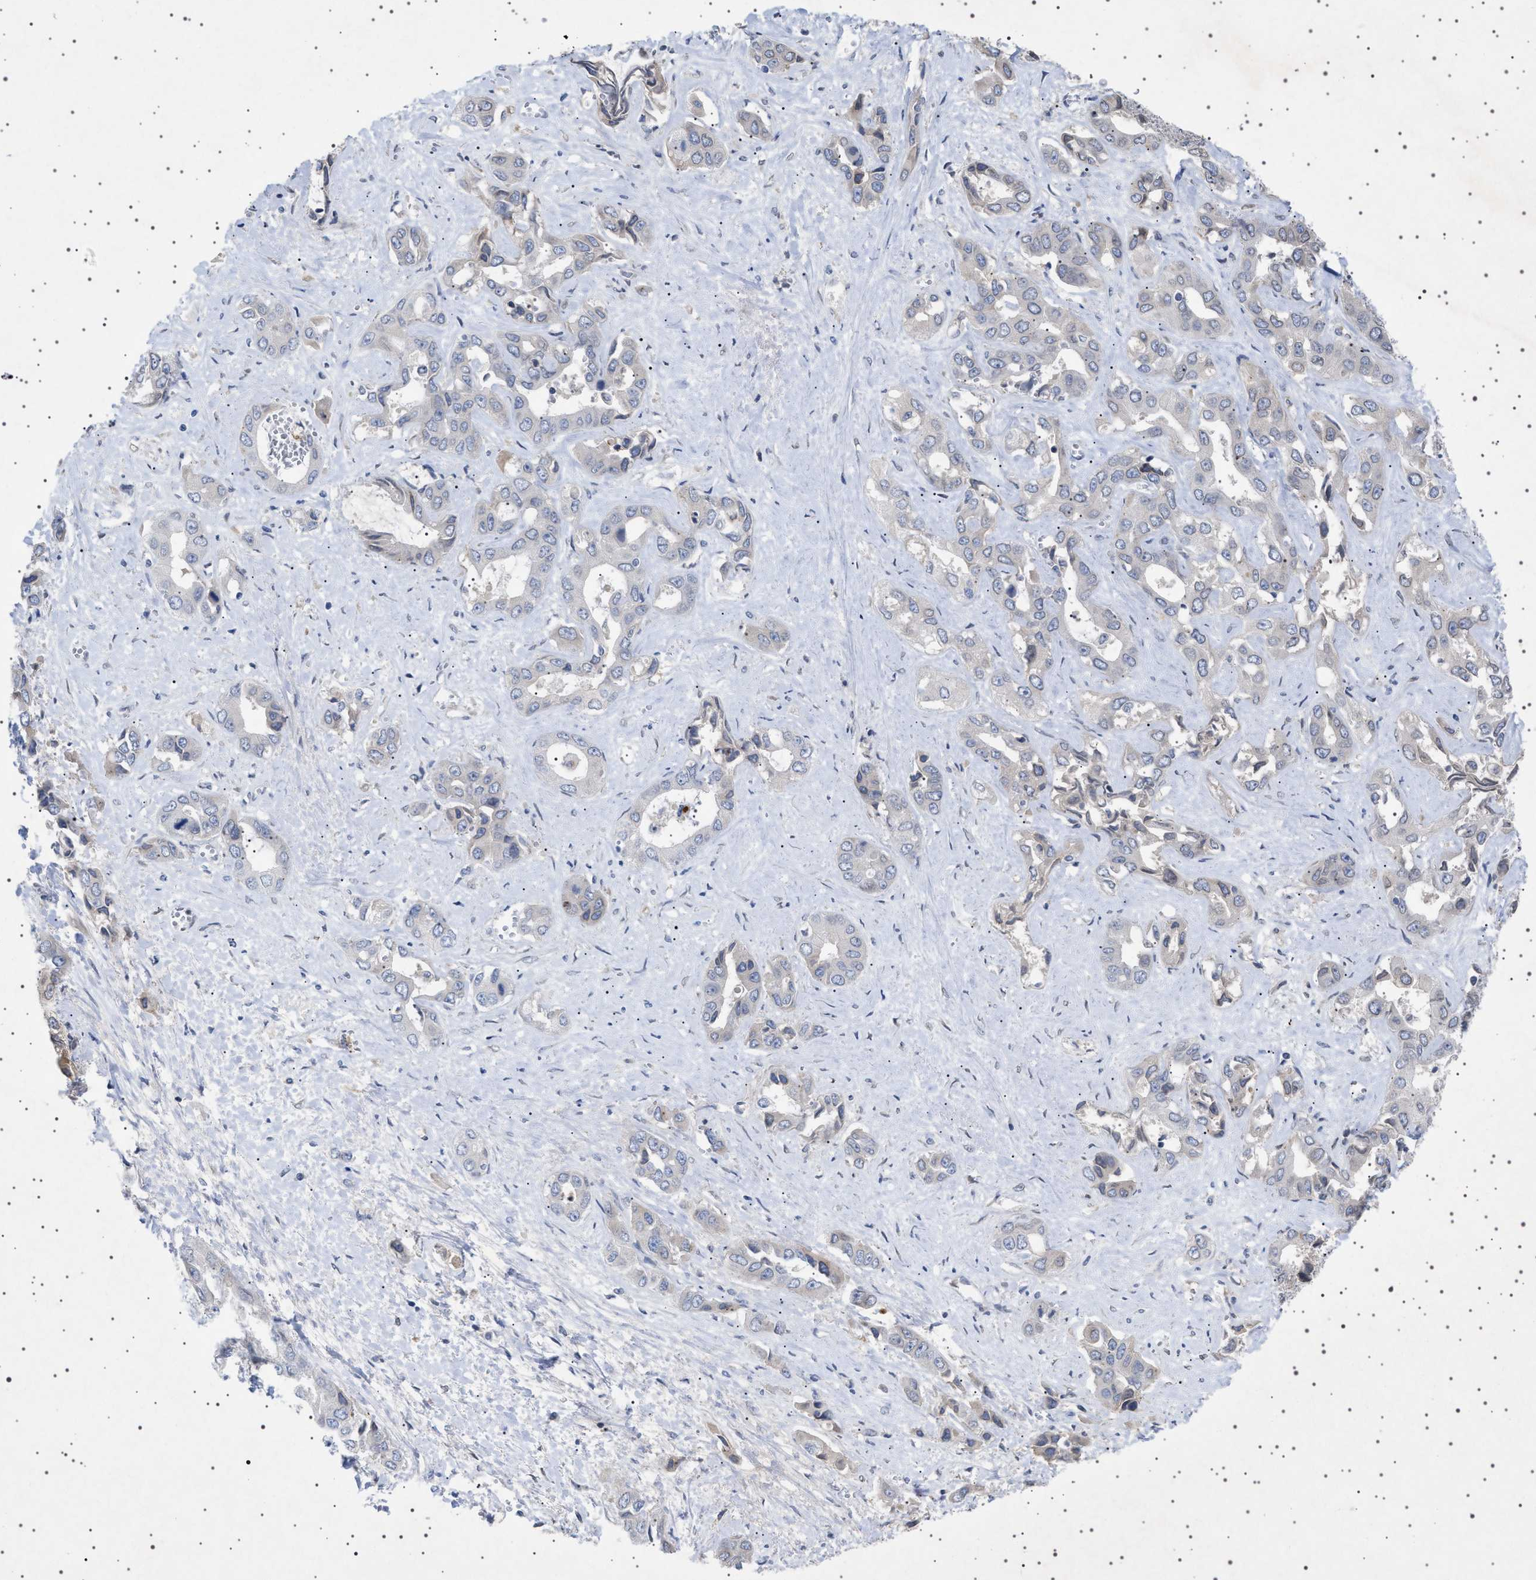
{"staining": {"intensity": "weak", "quantity": "25%-75%", "location": "cytoplasmic/membranous,nuclear"}, "tissue": "liver cancer", "cell_type": "Tumor cells", "image_type": "cancer", "snomed": [{"axis": "morphology", "description": "Cholangiocarcinoma"}, {"axis": "topography", "description": "Liver"}], "caption": "Immunohistochemistry micrograph of neoplastic tissue: liver cancer (cholangiocarcinoma) stained using IHC exhibits low levels of weak protein expression localized specifically in the cytoplasmic/membranous and nuclear of tumor cells, appearing as a cytoplasmic/membranous and nuclear brown color.", "gene": "NUP93", "patient": {"sex": "female", "age": 52}}